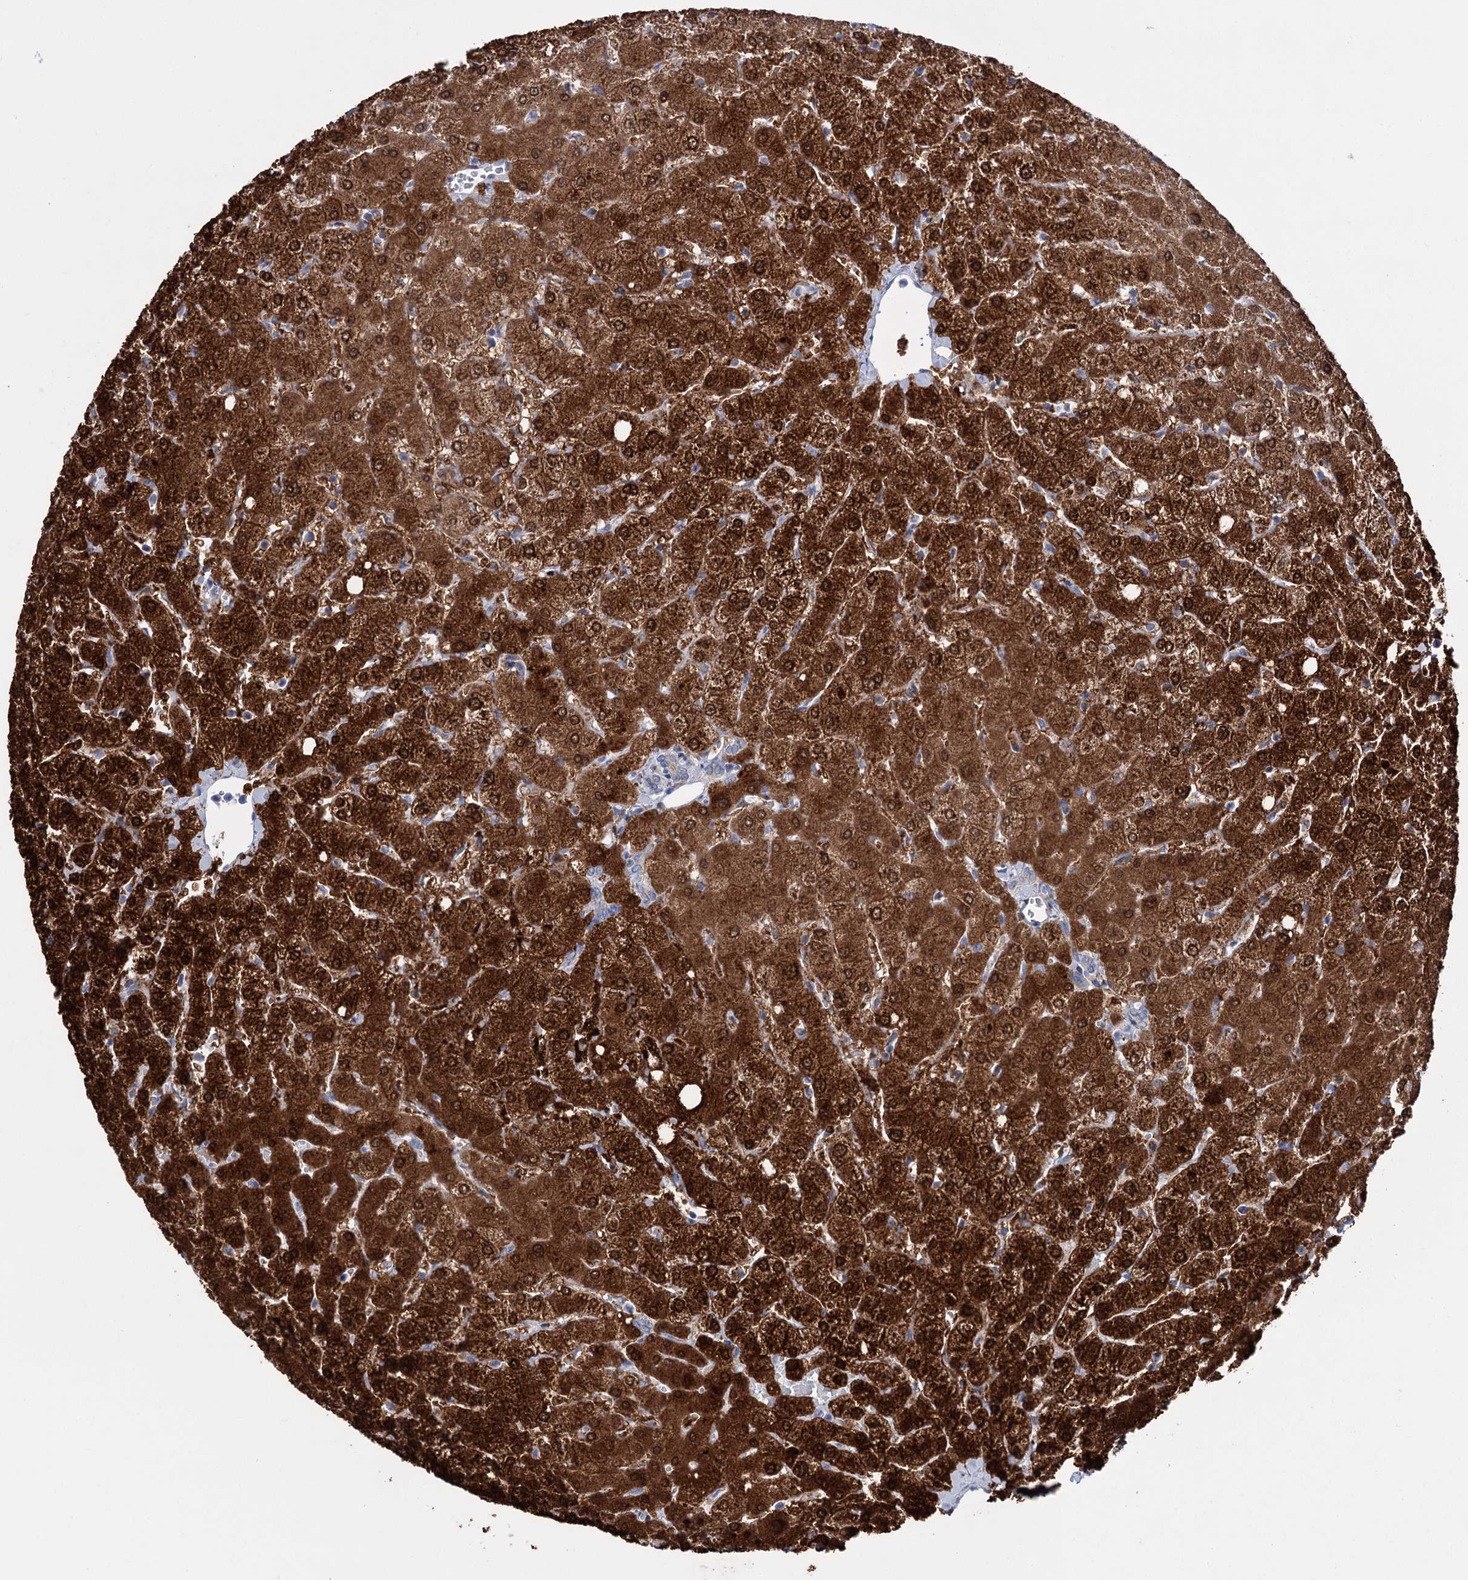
{"staining": {"intensity": "negative", "quantity": "none", "location": "none"}, "tissue": "liver", "cell_type": "Cholangiocytes", "image_type": "normal", "snomed": [{"axis": "morphology", "description": "Normal tissue, NOS"}, {"axis": "topography", "description": "Liver"}], "caption": "This is a photomicrograph of IHC staining of benign liver, which shows no positivity in cholangiocytes. Brightfield microscopy of immunohistochemistry (IHC) stained with DAB (brown) and hematoxylin (blue), captured at high magnification.", "gene": "LYZL4", "patient": {"sex": "female", "age": 54}}